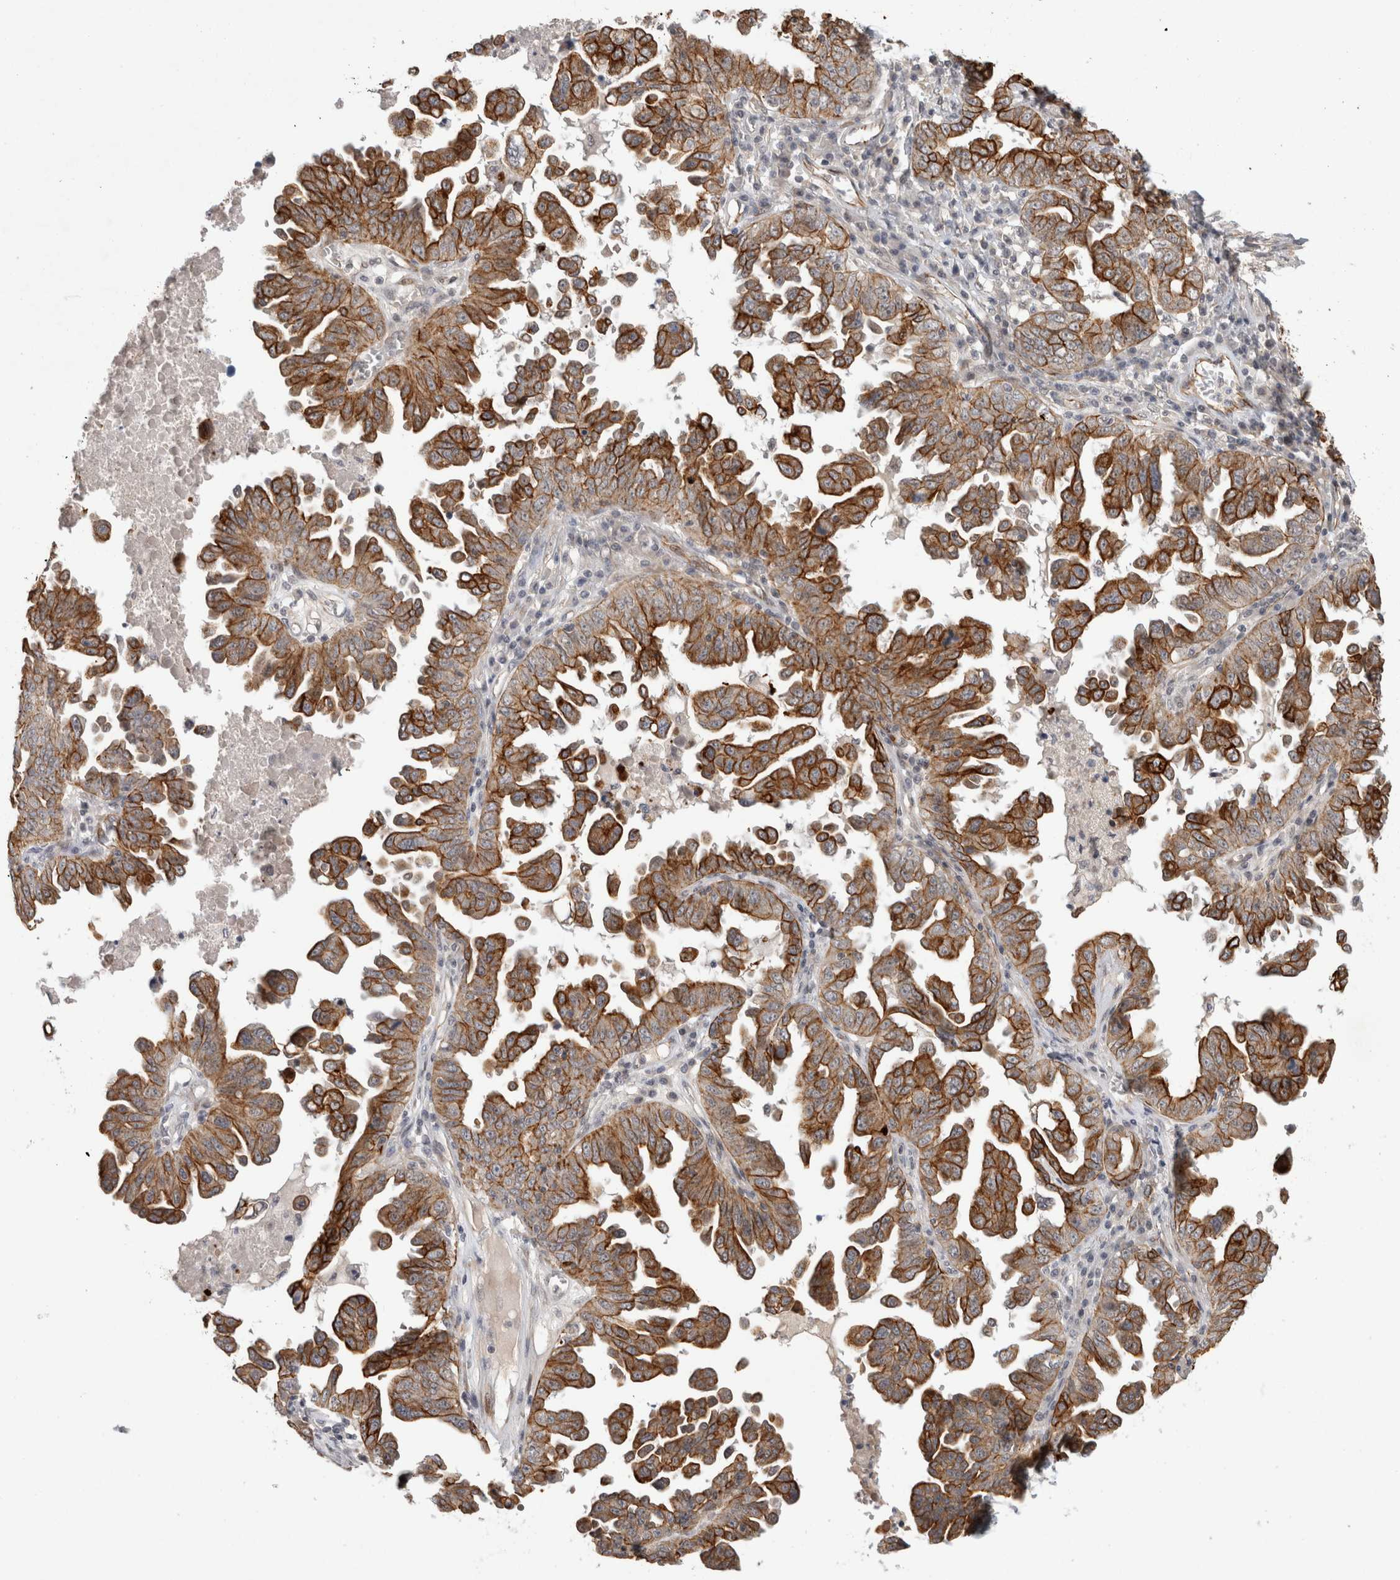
{"staining": {"intensity": "strong", "quantity": ">75%", "location": "cytoplasmic/membranous"}, "tissue": "ovarian cancer", "cell_type": "Tumor cells", "image_type": "cancer", "snomed": [{"axis": "morphology", "description": "Carcinoma, endometroid"}, {"axis": "topography", "description": "Ovary"}], "caption": "An immunohistochemistry photomicrograph of tumor tissue is shown. Protein staining in brown highlights strong cytoplasmic/membranous positivity in endometroid carcinoma (ovarian) within tumor cells.", "gene": "CRISPLD1", "patient": {"sex": "female", "age": 62}}